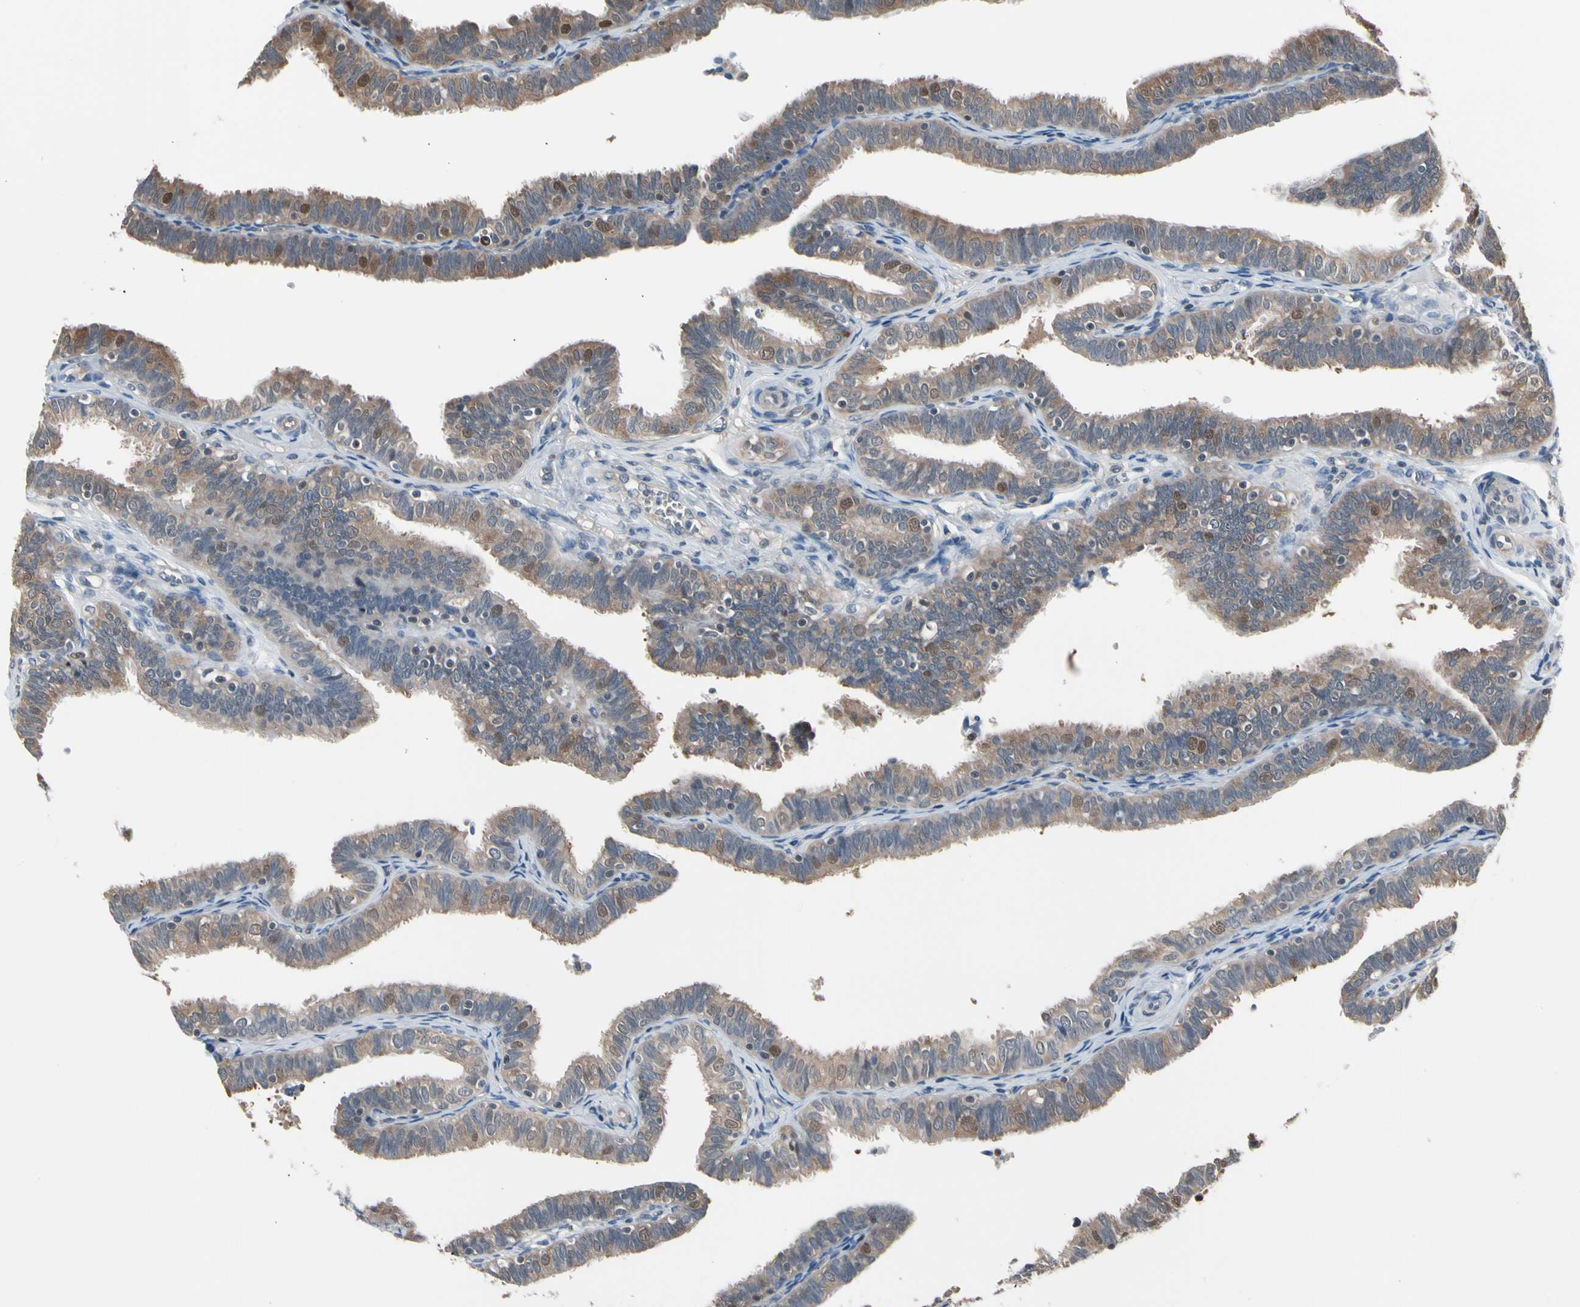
{"staining": {"intensity": "moderate", "quantity": ">75%", "location": "cytoplasmic/membranous,nuclear"}, "tissue": "fallopian tube", "cell_type": "Glandular cells", "image_type": "normal", "snomed": [{"axis": "morphology", "description": "Normal tissue, NOS"}, {"axis": "topography", "description": "Fallopian tube"}], "caption": "A histopathology image of fallopian tube stained for a protein displays moderate cytoplasmic/membranous,nuclear brown staining in glandular cells.", "gene": "ENSG00000256646", "patient": {"sex": "female", "age": 46}}